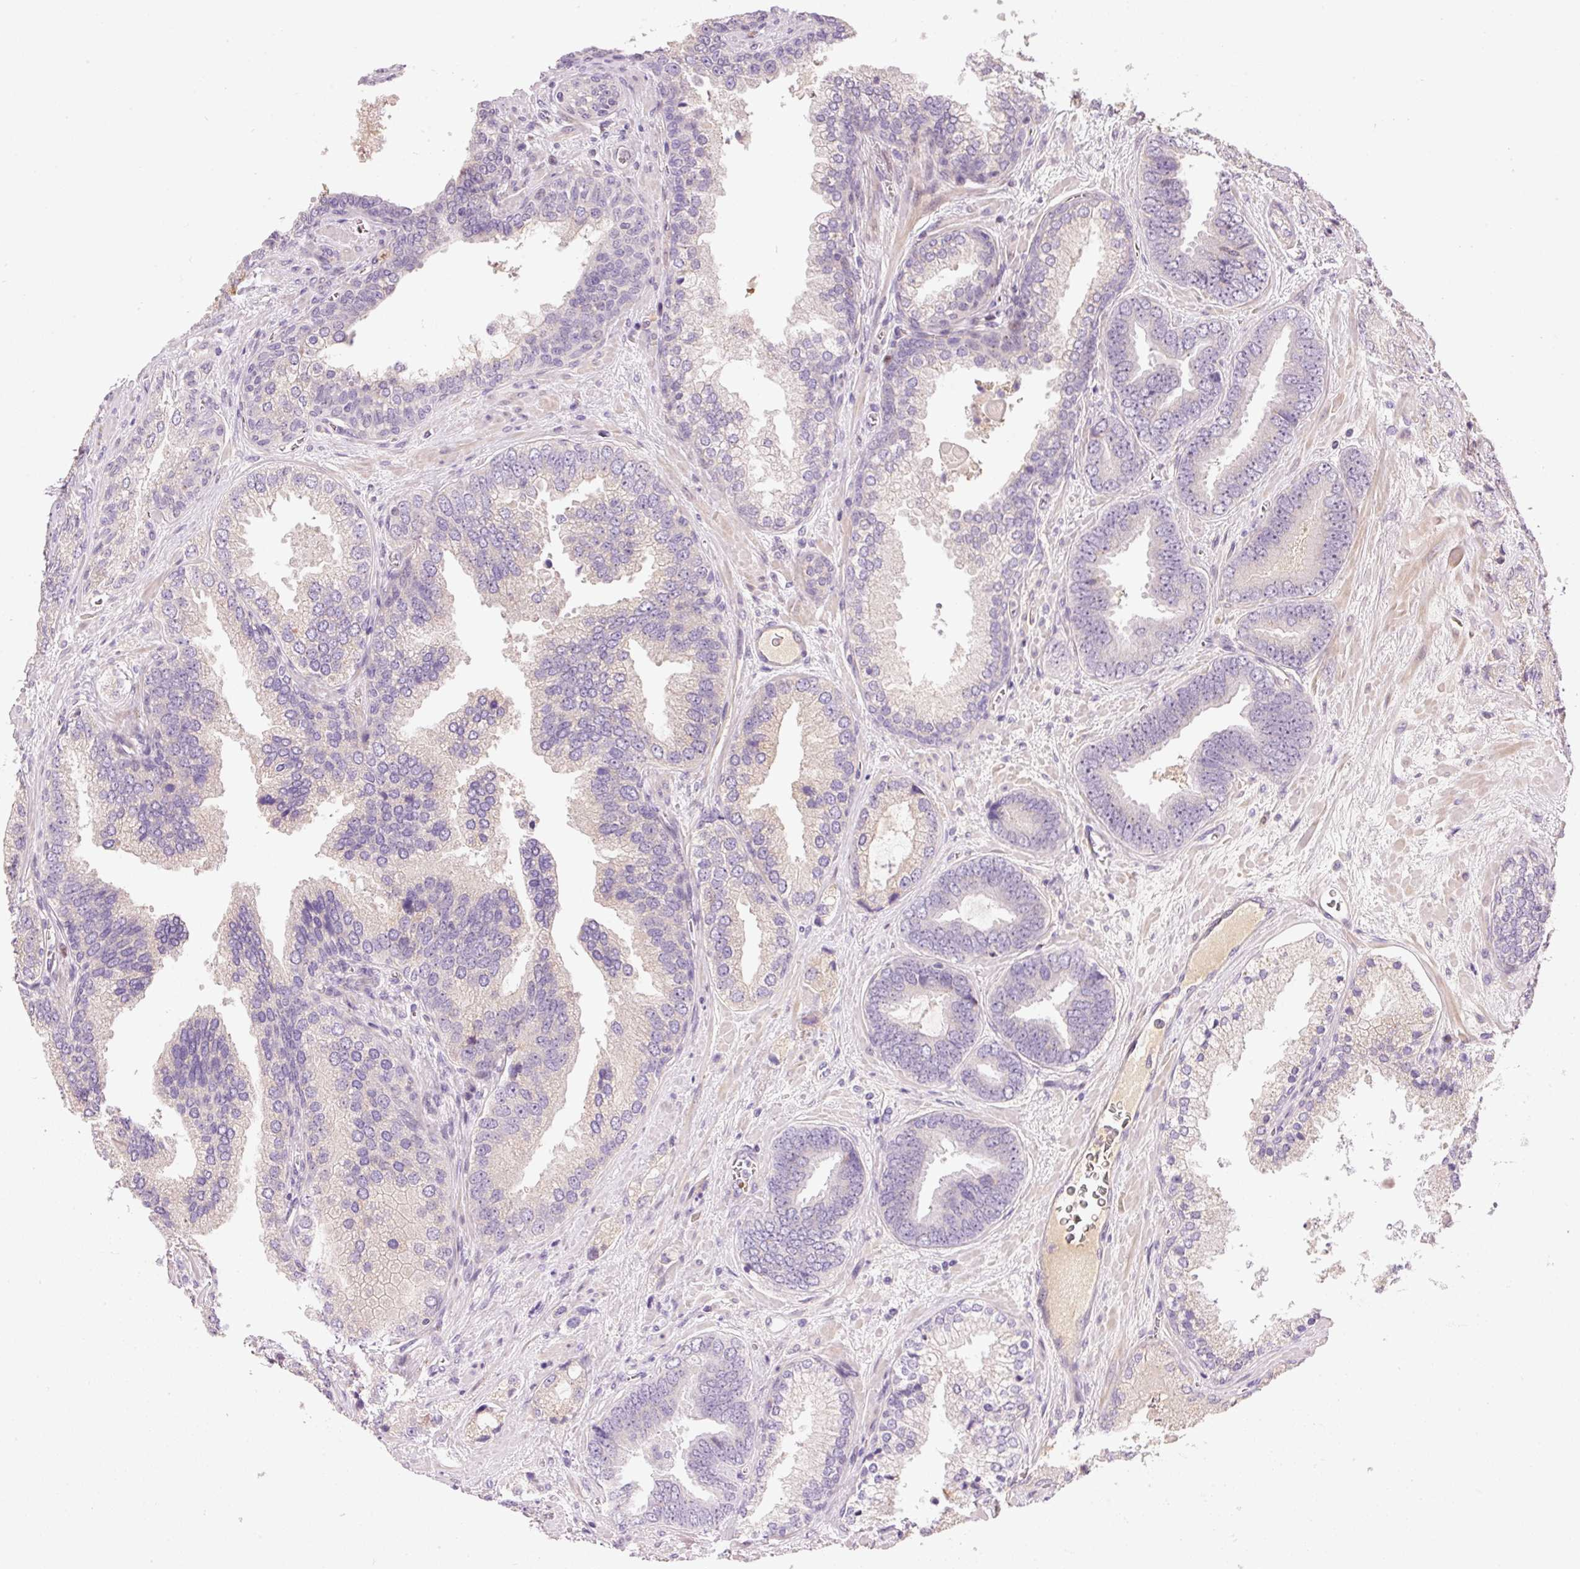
{"staining": {"intensity": "negative", "quantity": "none", "location": "none"}, "tissue": "prostate cancer", "cell_type": "Tumor cells", "image_type": "cancer", "snomed": [{"axis": "morphology", "description": "Adenocarcinoma, High grade"}, {"axis": "topography", "description": "Prostate"}], "caption": "There is no significant expression in tumor cells of adenocarcinoma (high-grade) (prostate). The staining was performed using DAB (3,3'-diaminobenzidine) to visualize the protein expression in brown, while the nuclei were stained in blue with hematoxylin (Magnification: 20x).", "gene": "CMTM8", "patient": {"sex": "male", "age": 63}}